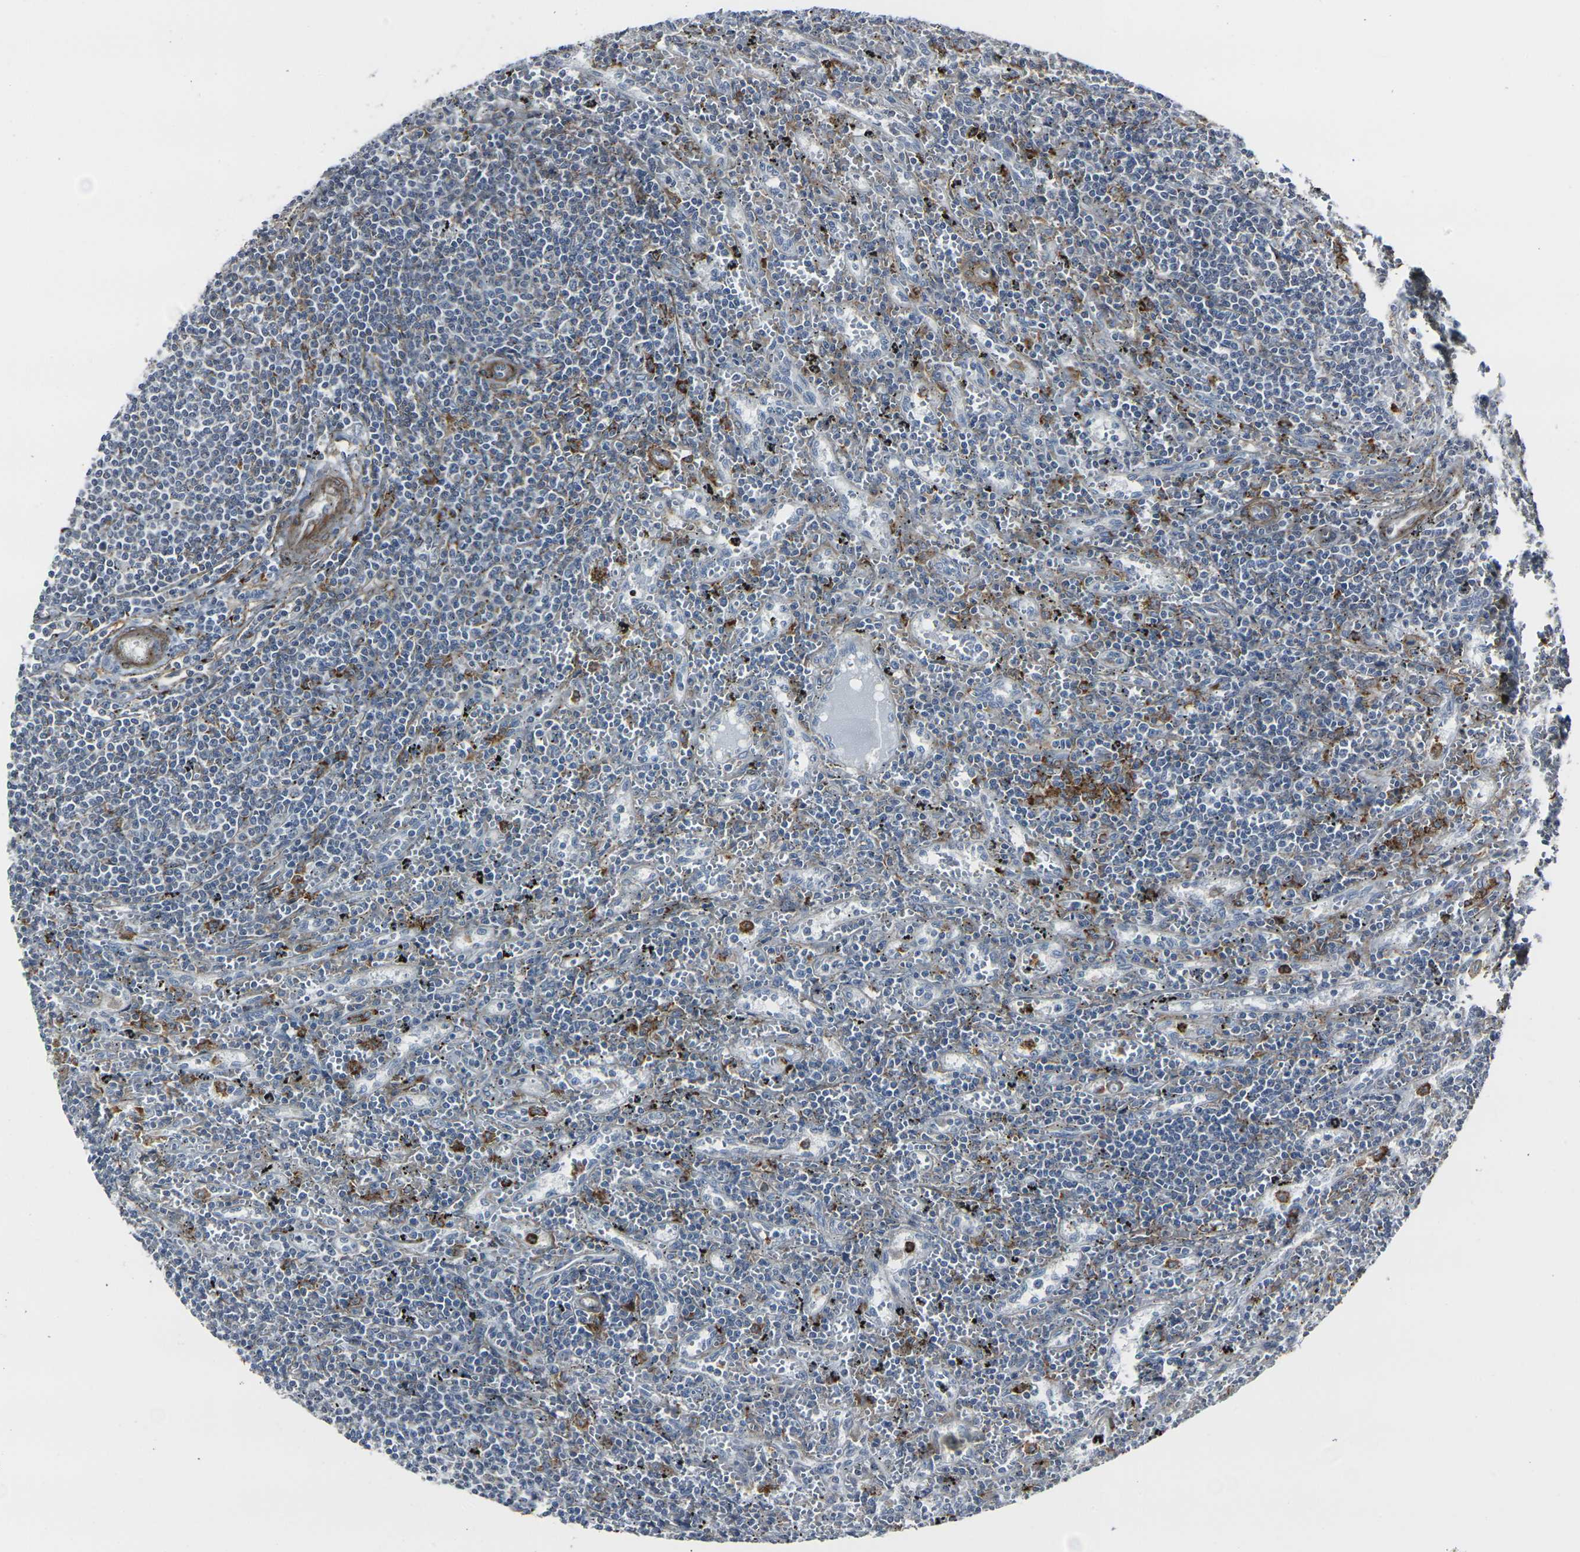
{"staining": {"intensity": "moderate", "quantity": "<25%", "location": "cytoplasmic/membranous"}, "tissue": "lymphoma", "cell_type": "Tumor cells", "image_type": "cancer", "snomed": [{"axis": "morphology", "description": "Malignant lymphoma, non-Hodgkin's type, Low grade"}, {"axis": "topography", "description": "Spleen"}], "caption": "Lymphoma was stained to show a protein in brown. There is low levels of moderate cytoplasmic/membranous staining in about <25% of tumor cells.", "gene": "MYOF", "patient": {"sex": "male", "age": 76}}